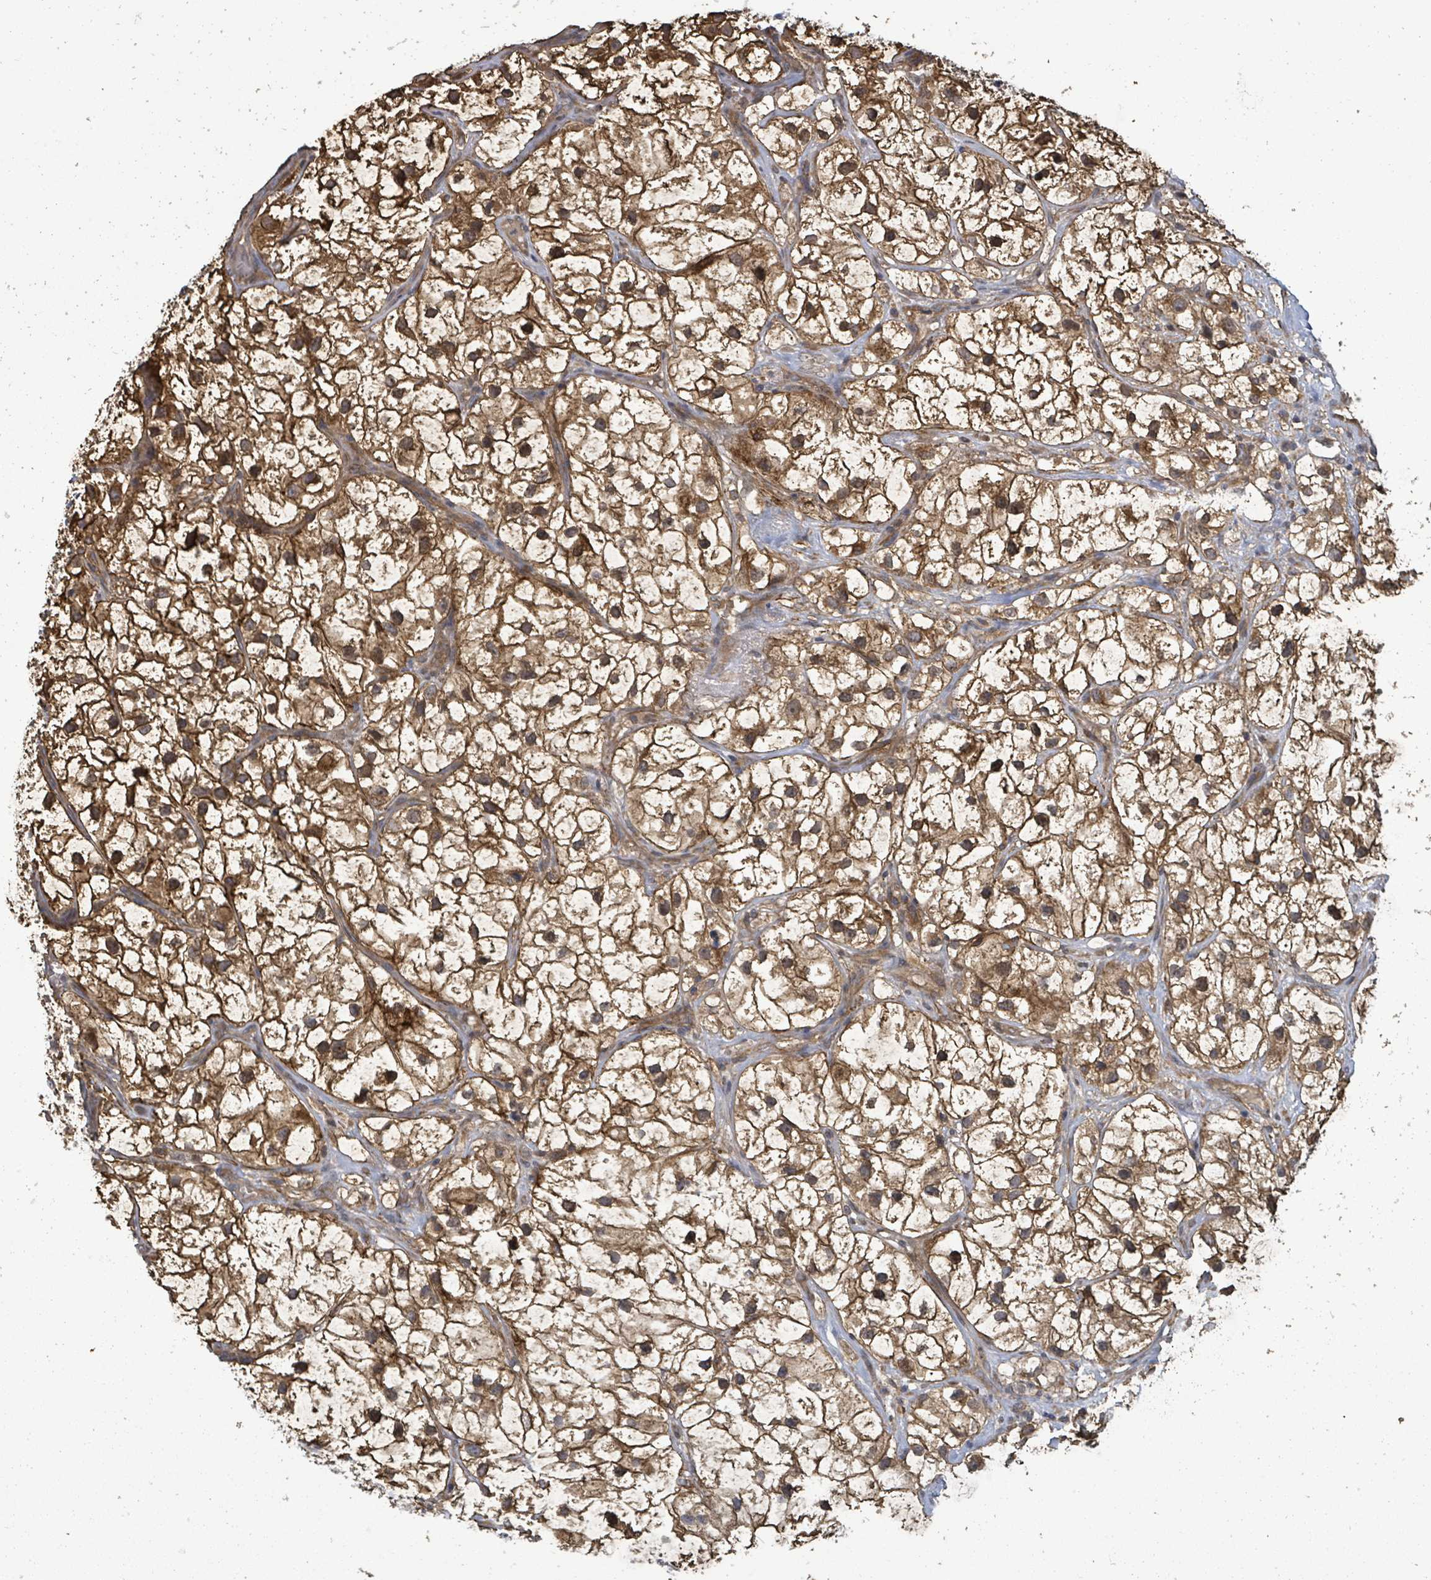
{"staining": {"intensity": "moderate", "quantity": ">75%", "location": "cytoplasmic/membranous,nuclear"}, "tissue": "renal cancer", "cell_type": "Tumor cells", "image_type": "cancer", "snomed": [{"axis": "morphology", "description": "Adenocarcinoma, NOS"}, {"axis": "topography", "description": "Kidney"}], "caption": "Brown immunohistochemical staining in human renal cancer (adenocarcinoma) reveals moderate cytoplasmic/membranous and nuclear expression in about >75% of tumor cells.", "gene": "MAP3K6", "patient": {"sex": "male", "age": 59}}